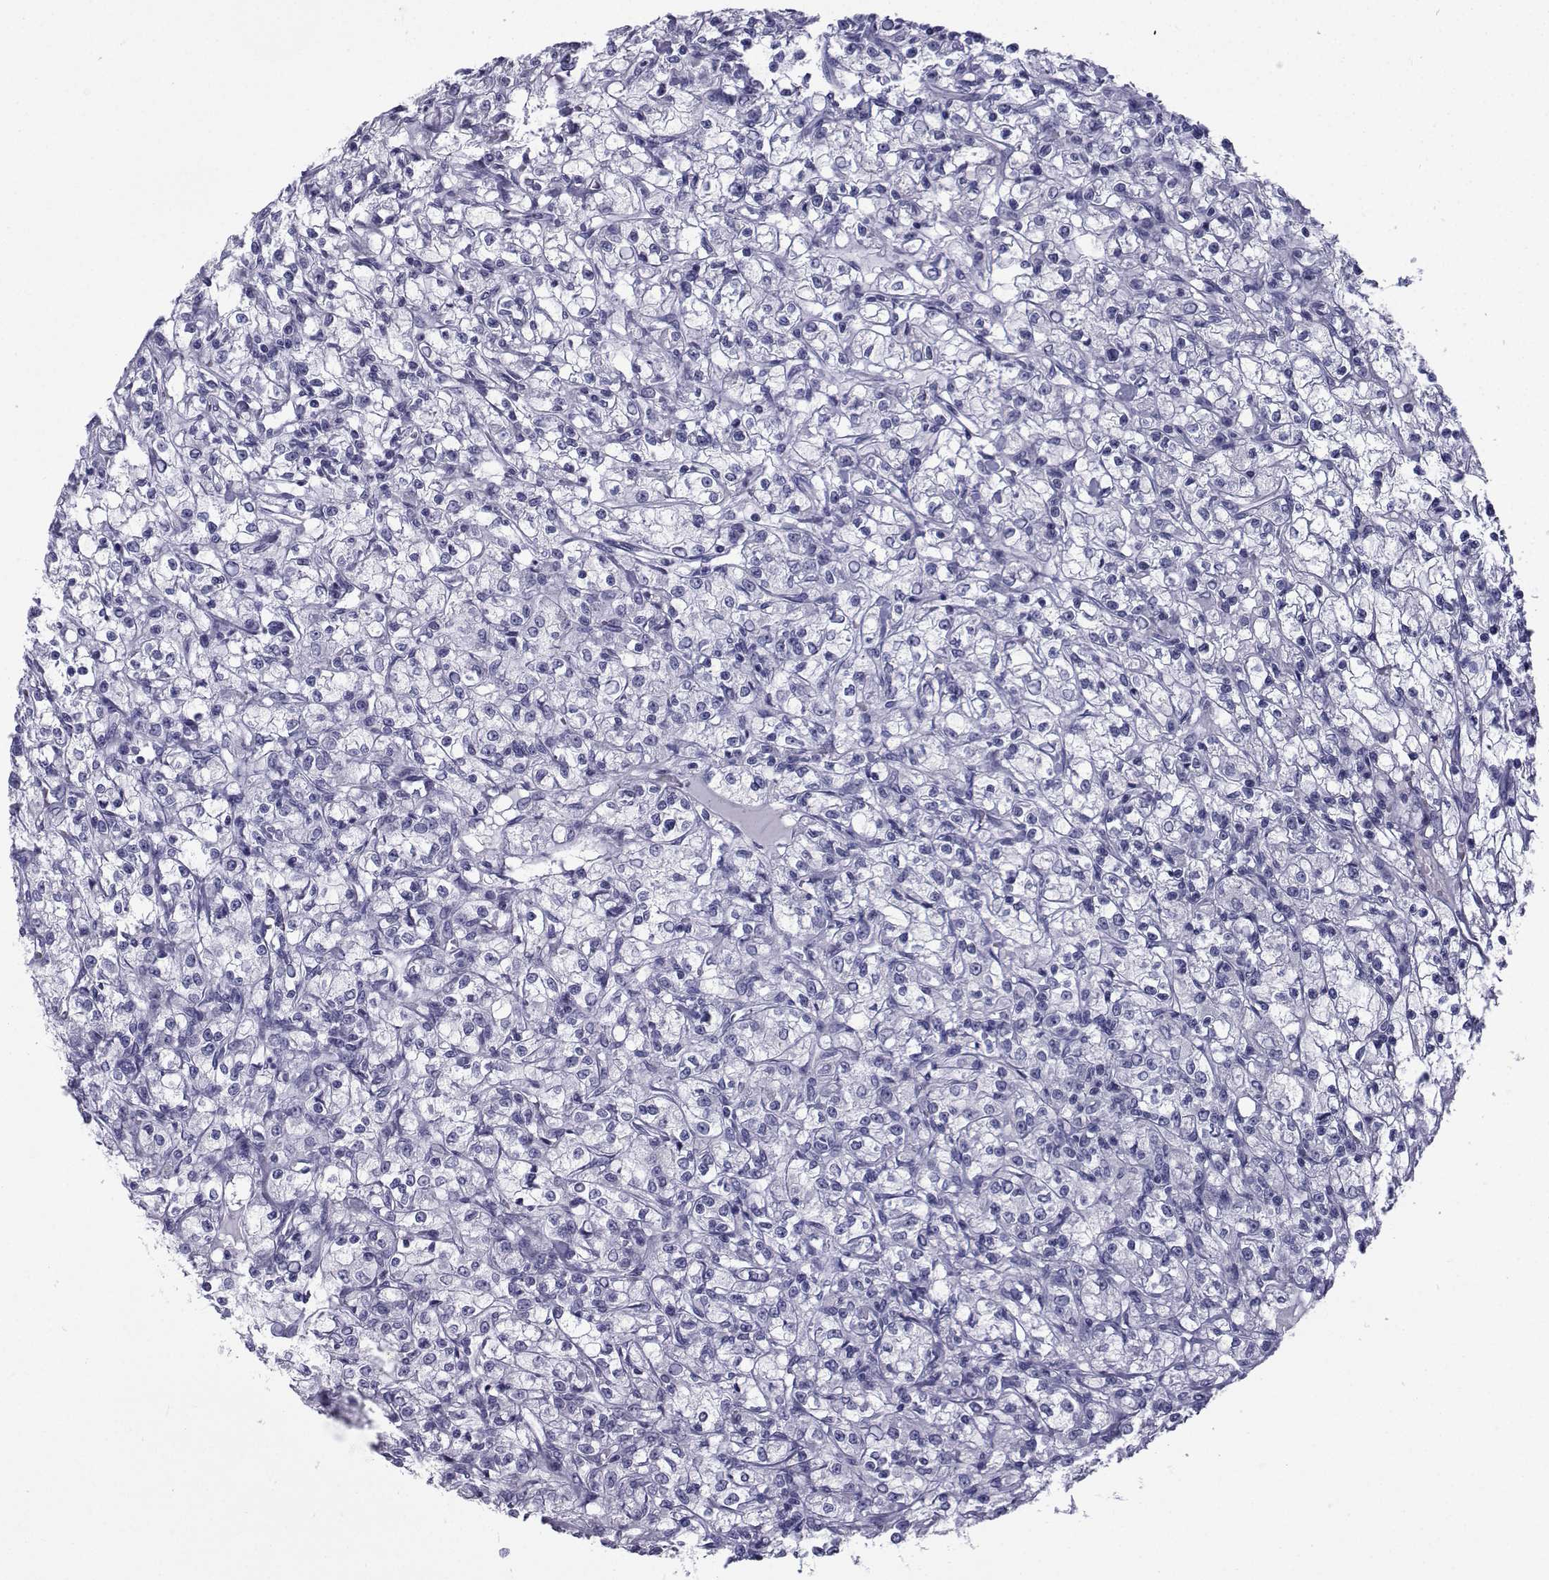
{"staining": {"intensity": "negative", "quantity": "none", "location": "none"}, "tissue": "renal cancer", "cell_type": "Tumor cells", "image_type": "cancer", "snomed": [{"axis": "morphology", "description": "Adenocarcinoma, NOS"}, {"axis": "topography", "description": "Kidney"}], "caption": "There is no significant expression in tumor cells of renal cancer (adenocarcinoma).", "gene": "SPANXD", "patient": {"sex": "female", "age": 59}}